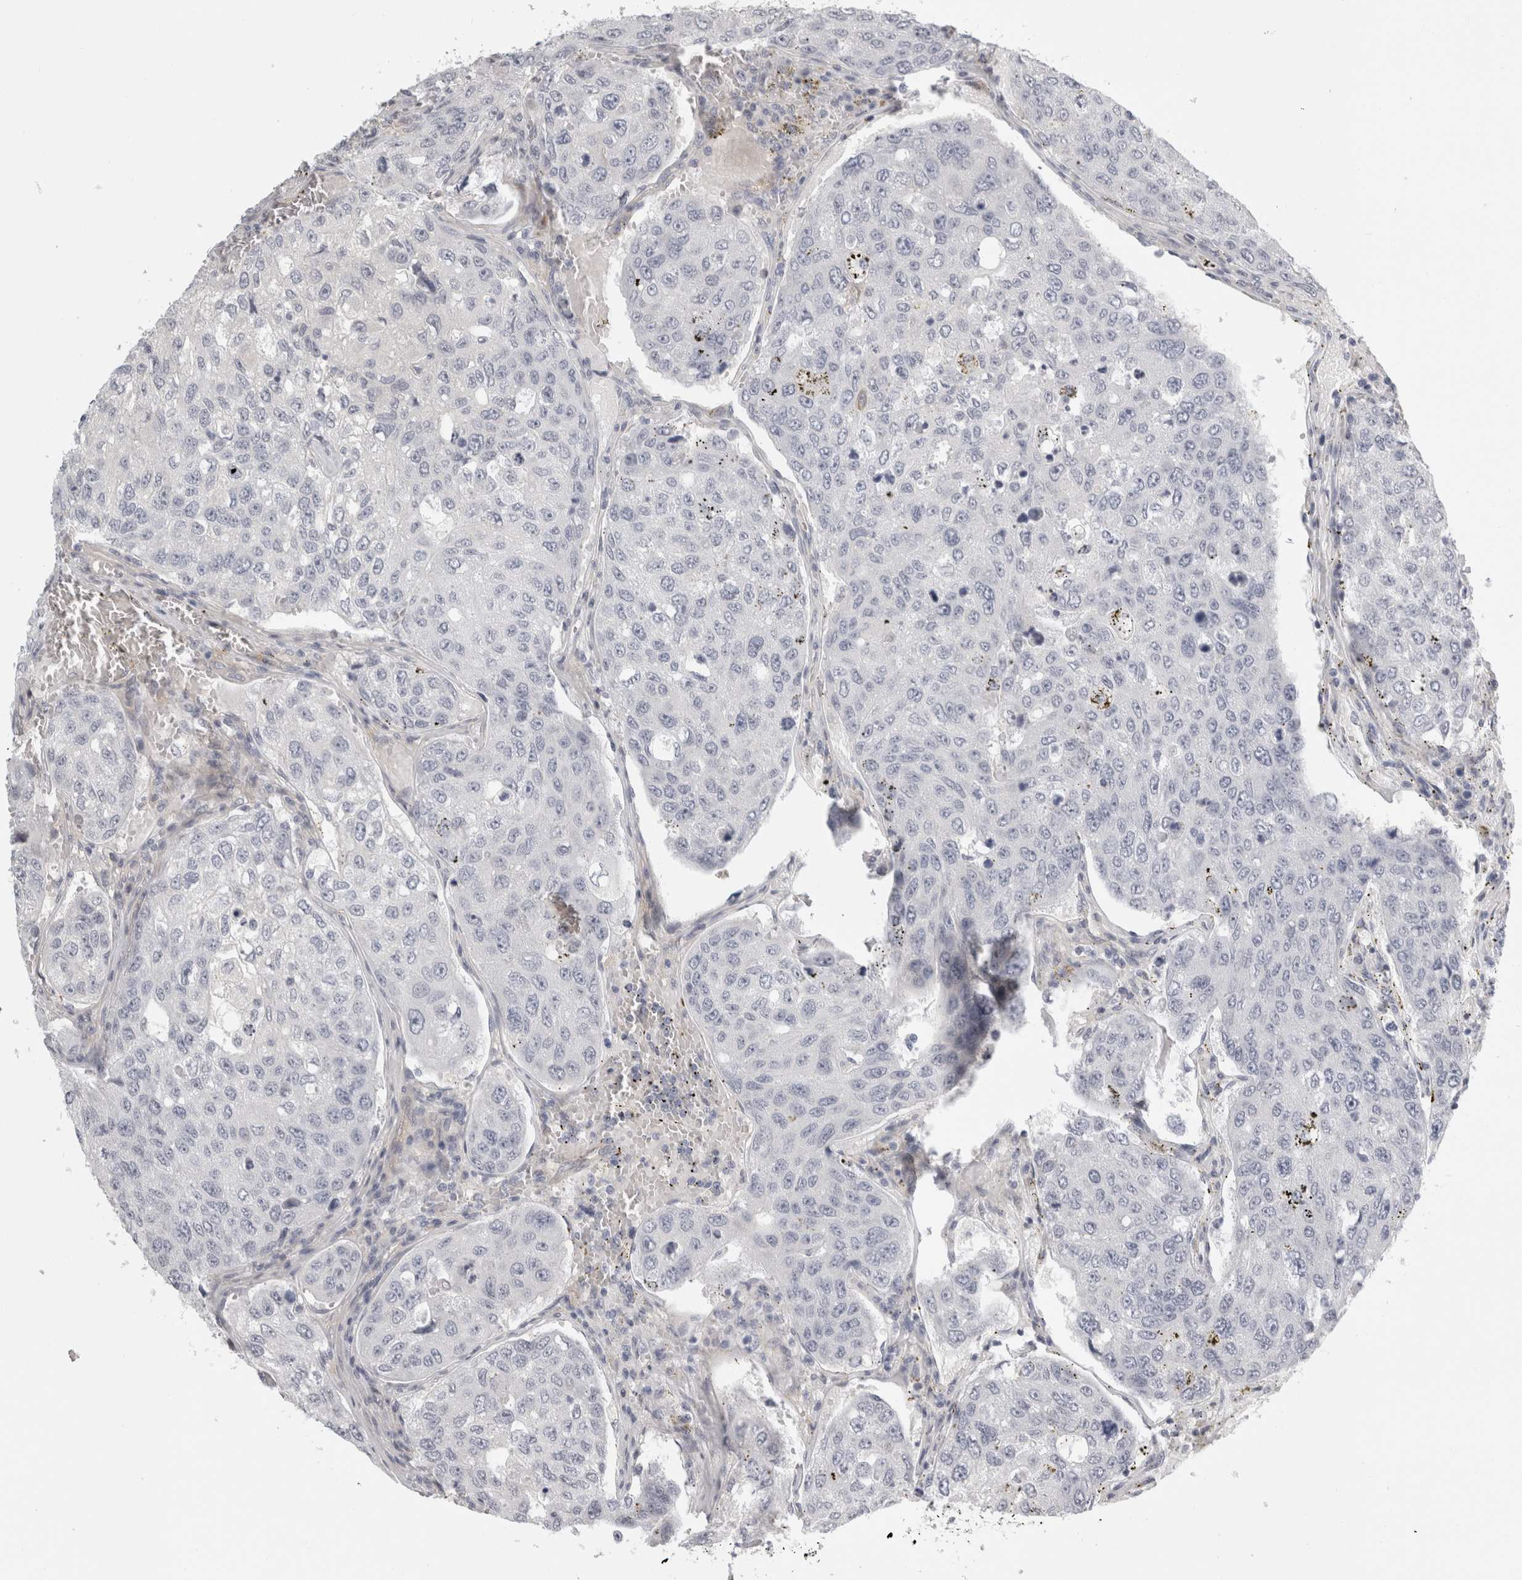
{"staining": {"intensity": "negative", "quantity": "none", "location": "none"}, "tissue": "urothelial cancer", "cell_type": "Tumor cells", "image_type": "cancer", "snomed": [{"axis": "morphology", "description": "Urothelial carcinoma, High grade"}, {"axis": "topography", "description": "Lymph node"}, {"axis": "topography", "description": "Urinary bladder"}], "caption": "The image reveals no significant positivity in tumor cells of urothelial carcinoma (high-grade). (IHC, brightfield microscopy, high magnification).", "gene": "FBLIM1", "patient": {"sex": "male", "age": 51}}